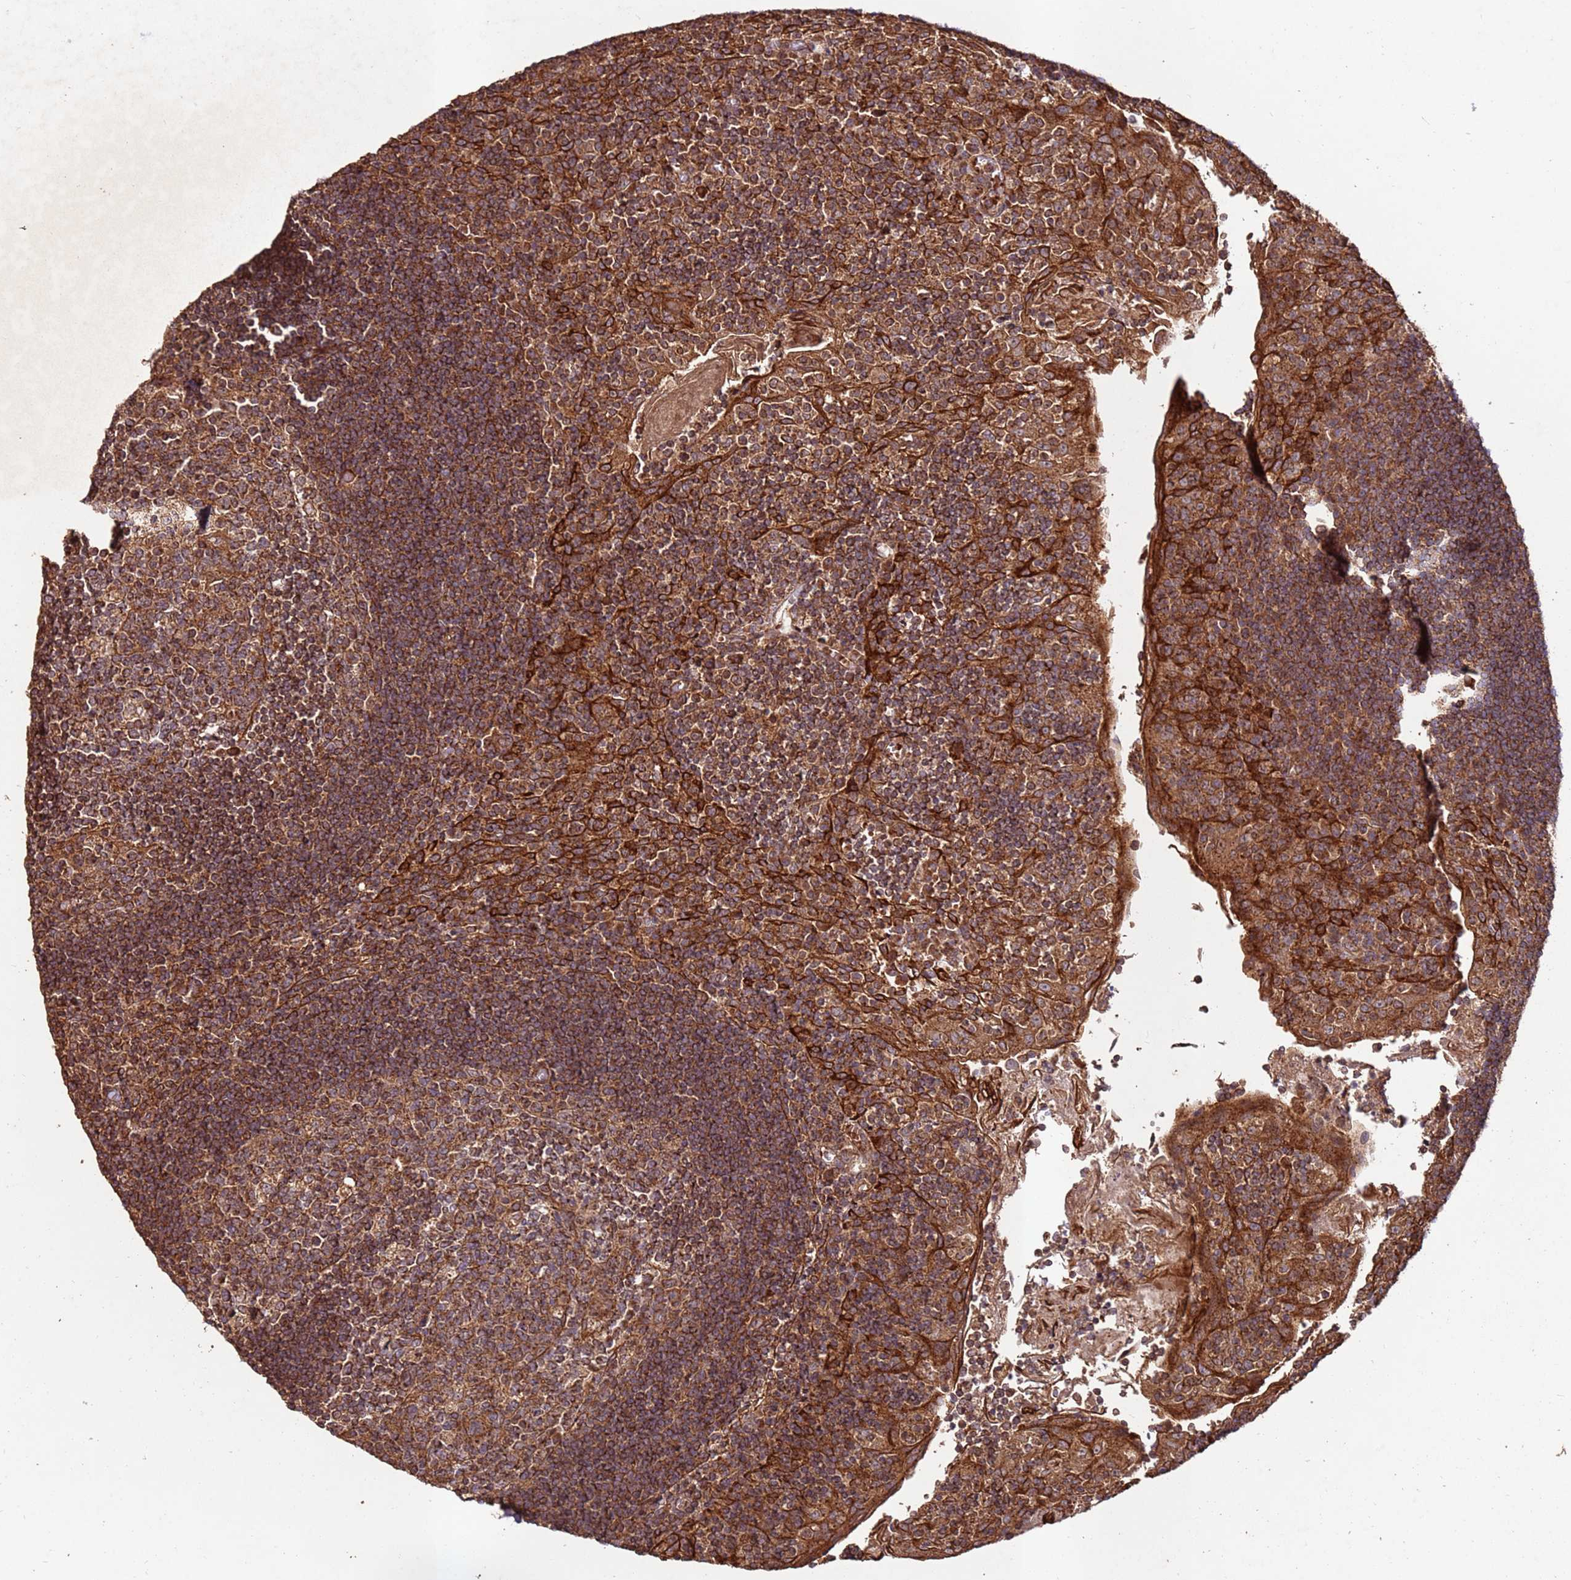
{"staining": {"intensity": "moderate", "quantity": ">75%", "location": "cytoplasmic/membranous"}, "tissue": "tonsil", "cell_type": "Germinal center cells", "image_type": "normal", "snomed": [{"axis": "morphology", "description": "Normal tissue, NOS"}, {"axis": "topography", "description": "Tonsil"}], "caption": "Protein expression analysis of unremarkable tonsil reveals moderate cytoplasmic/membranous staining in about >75% of germinal center cells. (DAB (3,3'-diaminobenzidine) IHC with brightfield microscopy, high magnification).", "gene": "FAM186A", "patient": {"sex": "male", "age": 17}}